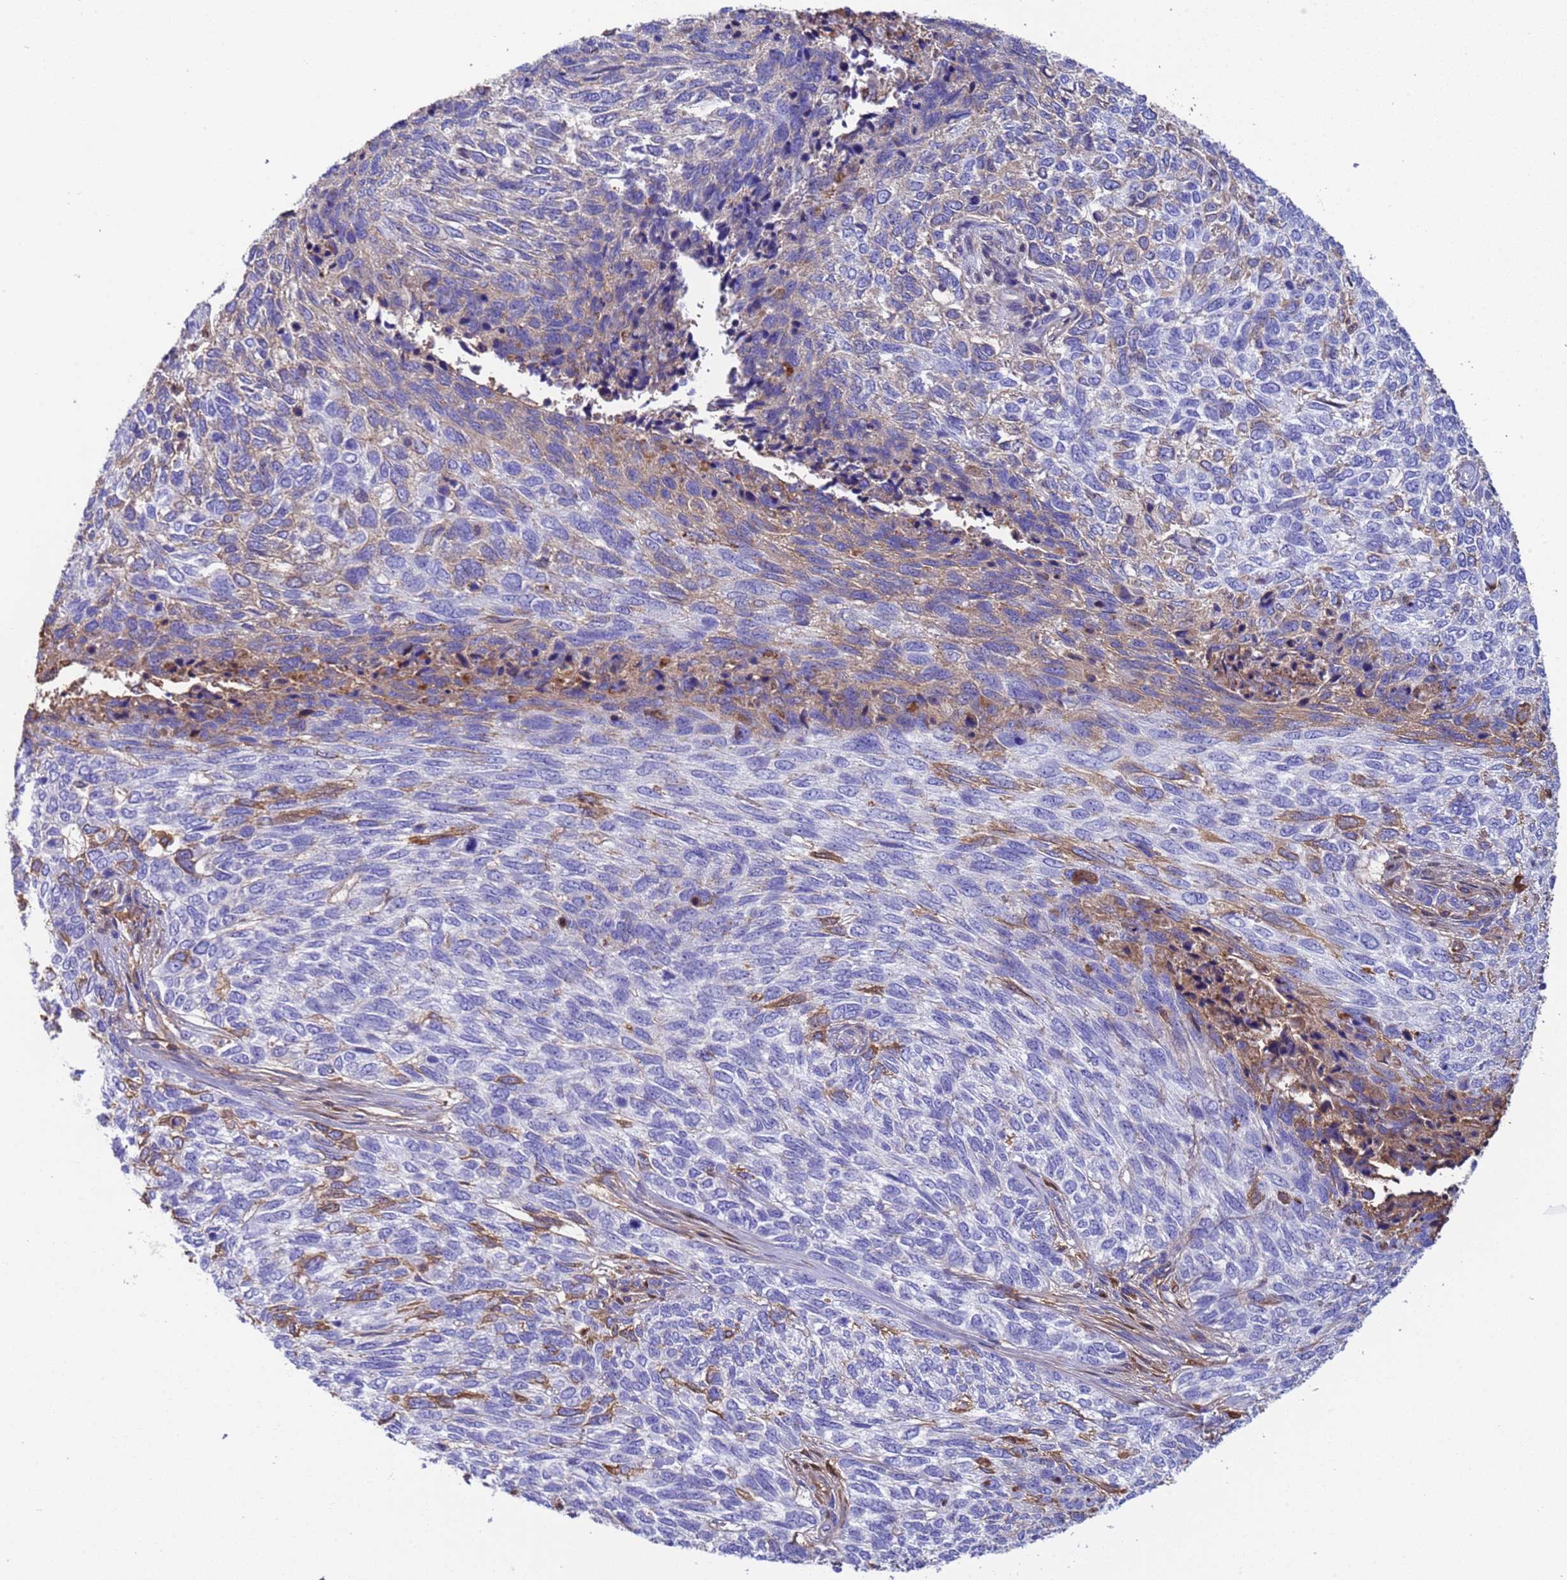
{"staining": {"intensity": "weak", "quantity": "<25%", "location": "cytoplasmic/membranous"}, "tissue": "skin cancer", "cell_type": "Tumor cells", "image_type": "cancer", "snomed": [{"axis": "morphology", "description": "Basal cell carcinoma"}, {"axis": "topography", "description": "Skin"}], "caption": "DAB (3,3'-diaminobenzidine) immunohistochemical staining of skin cancer (basal cell carcinoma) demonstrates no significant staining in tumor cells. Nuclei are stained in blue.", "gene": "H1-7", "patient": {"sex": "female", "age": 65}}